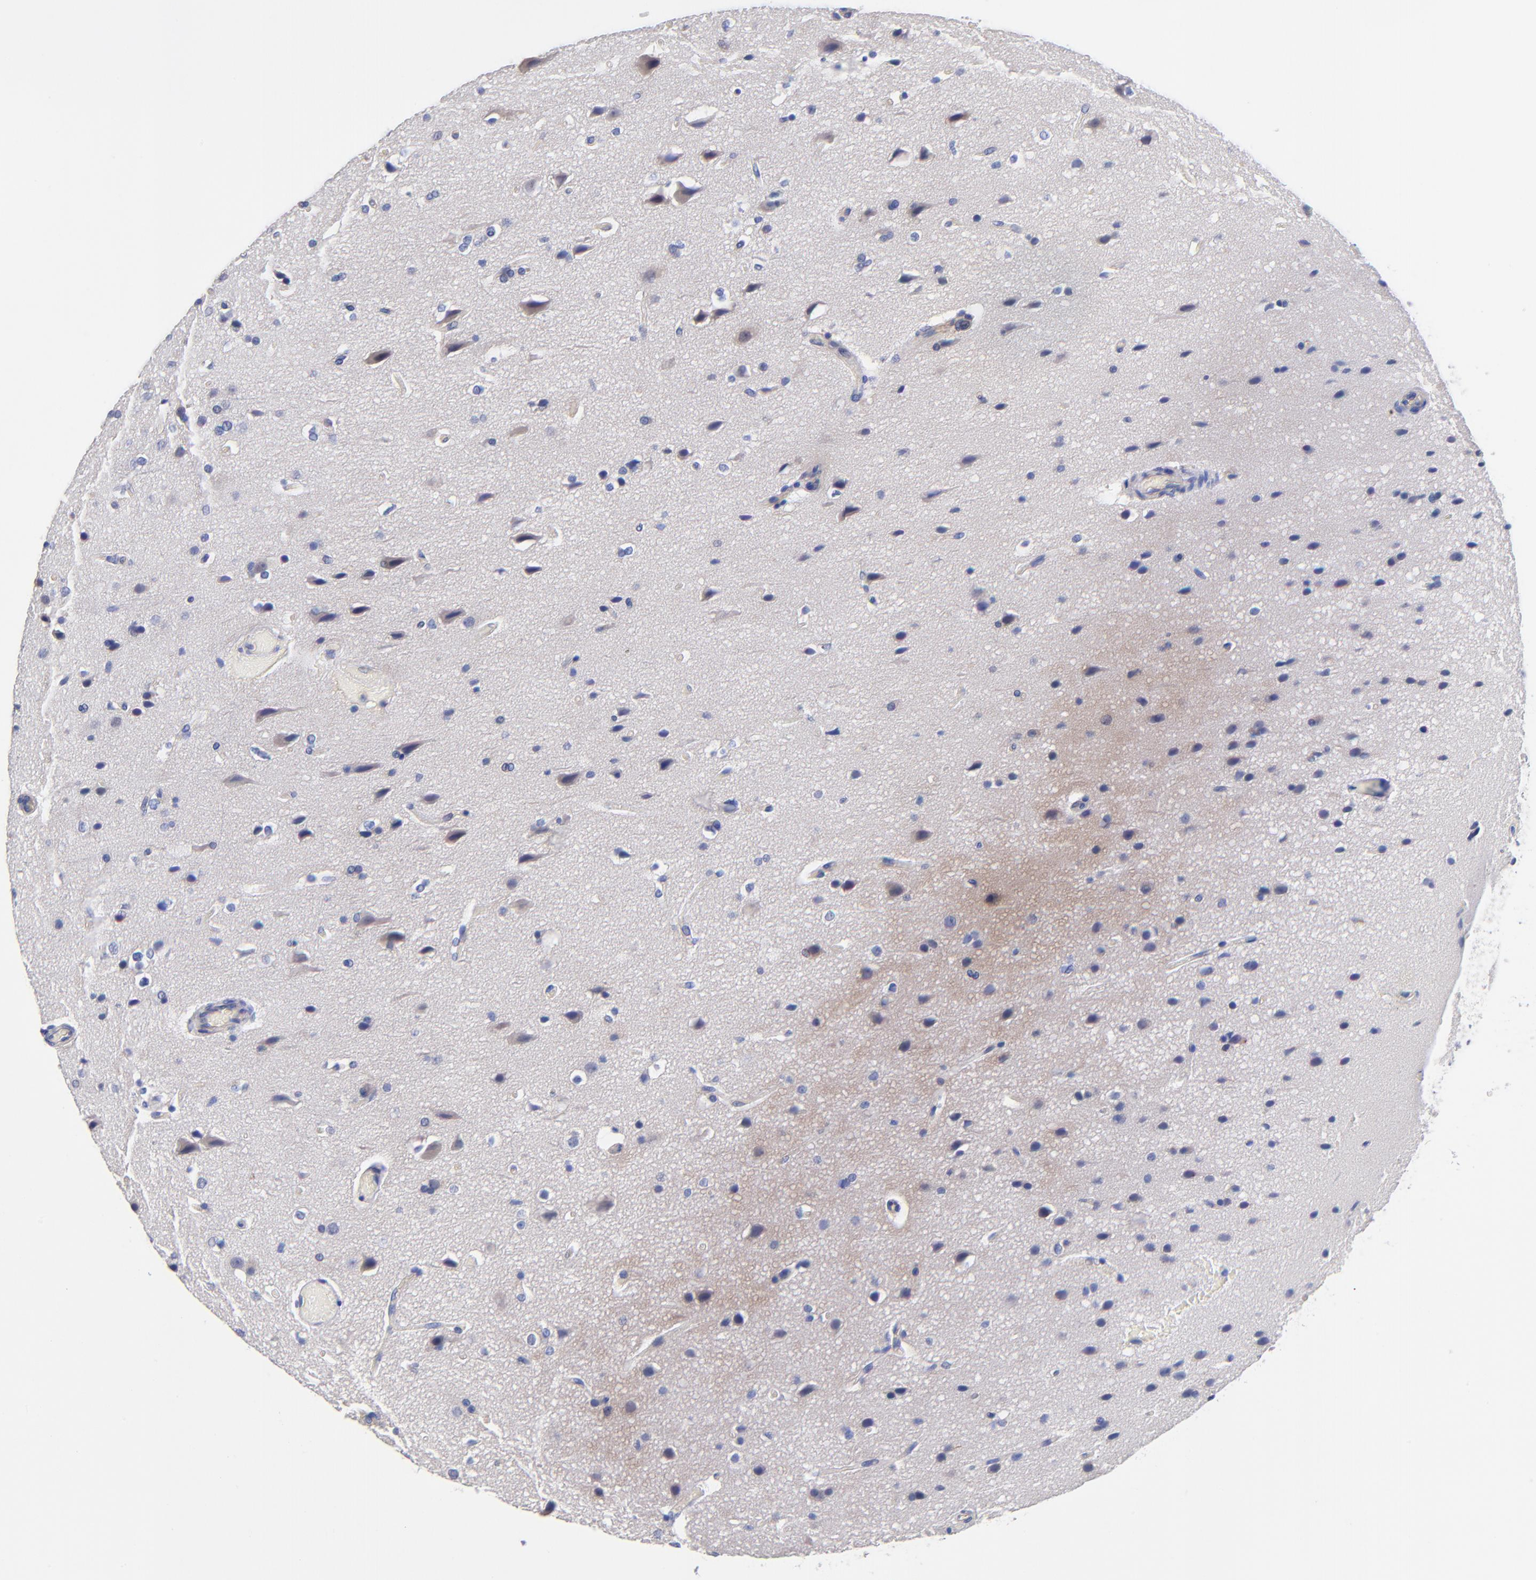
{"staining": {"intensity": "weak", "quantity": "<25%", "location": "cytoplasmic/membranous"}, "tissue": "glioma", "cell_type": "Tumor cells", "image_type": "cancer", "snomed": [{"axis": "morphology", "description": "Glioma, malignant, Low grade"}, {"axis": "topography", "description": "Cerebral cortex"}], "caption": "High magnification brightfield microscopy of glioma stained with DAB (3,3'-diaminobenzidine) (brown) and counterstained with hematoxylin (blue): tumor cells show no significant expression.", "gene": "SLC44A2", "patient": {"sex": "female", "age": 47}}